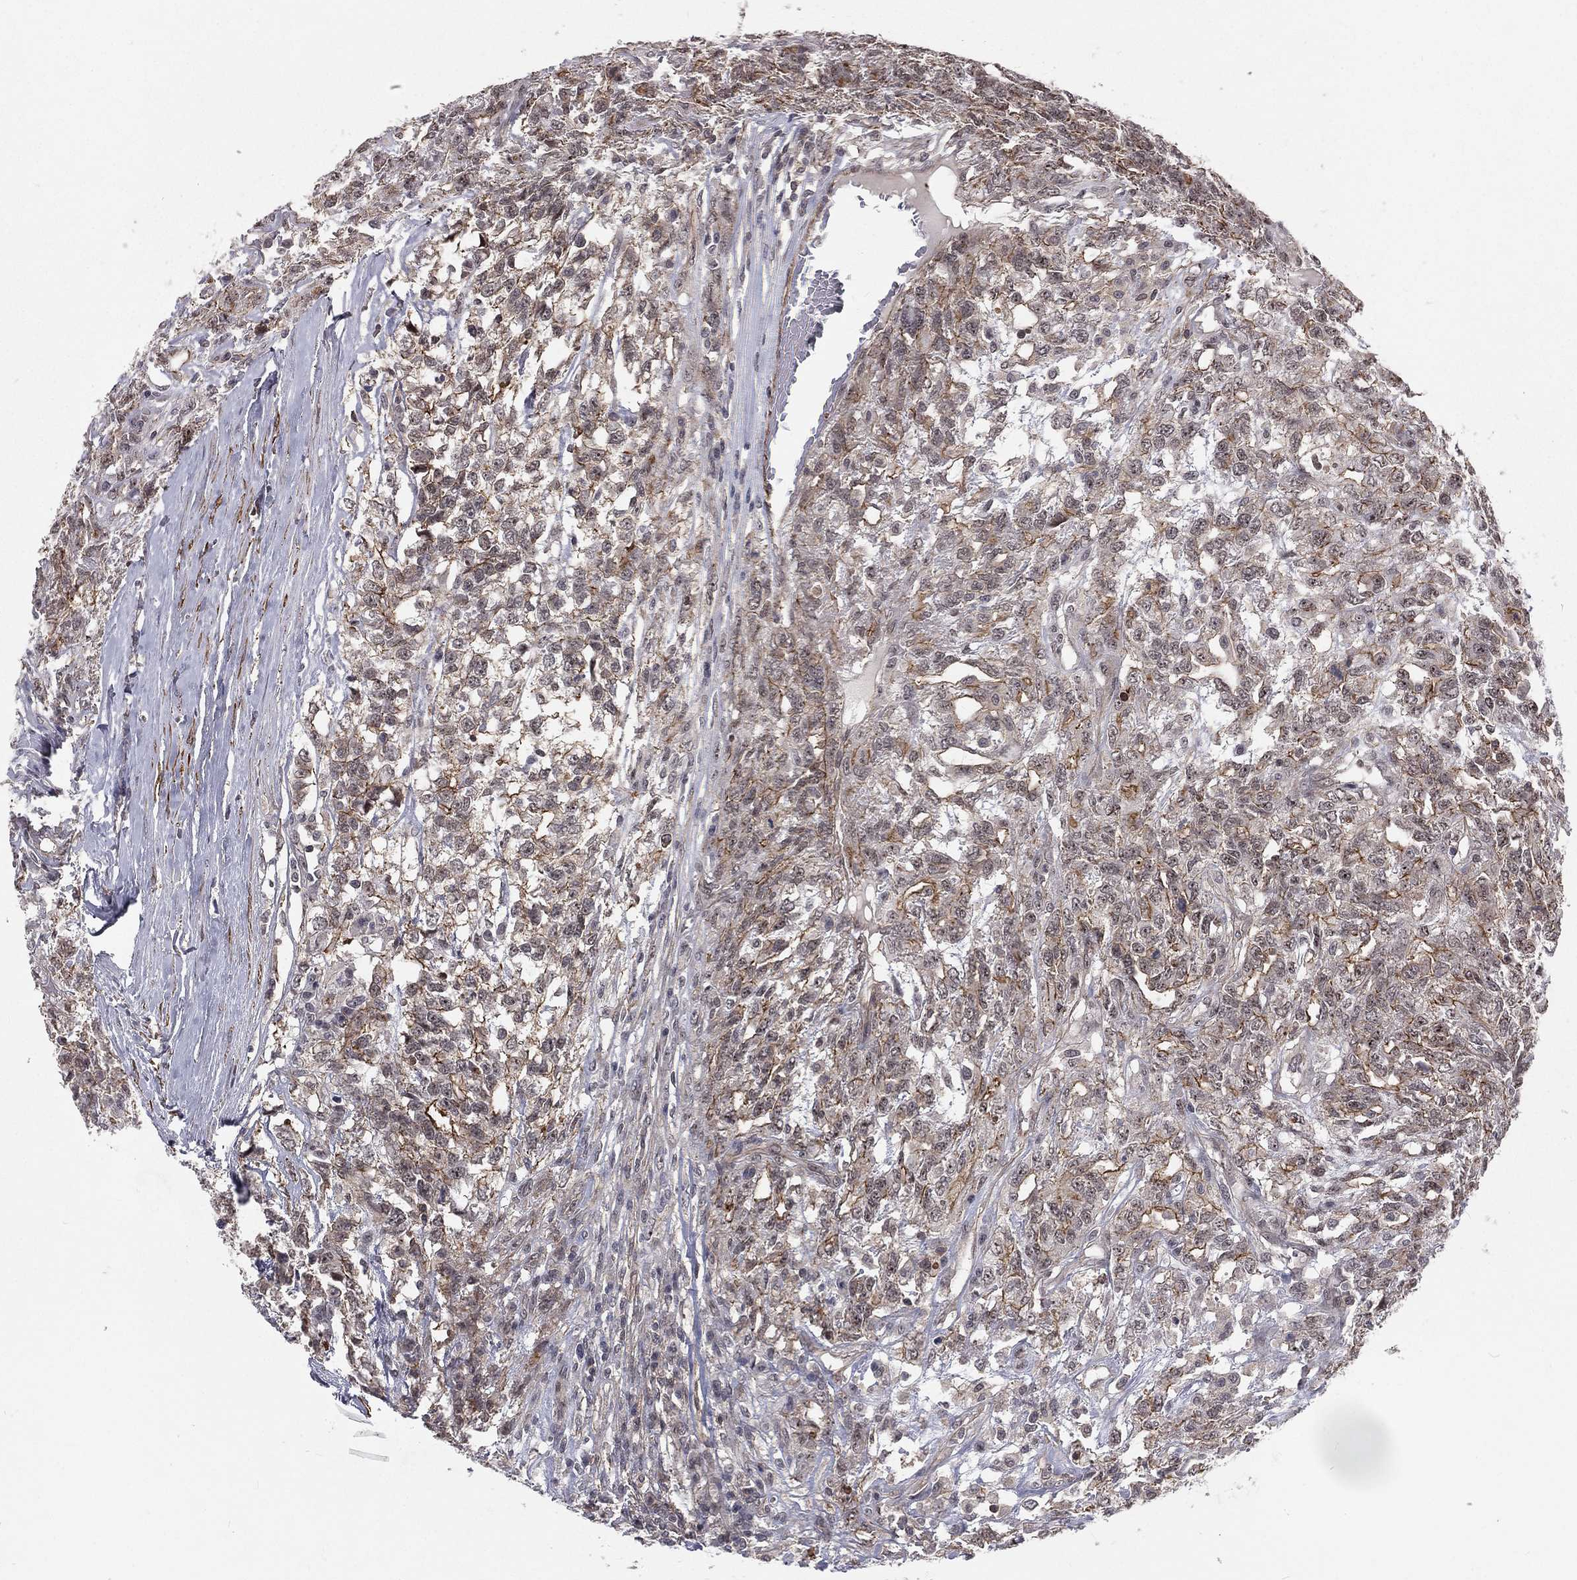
{"staining": {"intensity": "moderate", "quantity": "<25%", "location": "cytoplasmic/membranous"}, "tissue": "testis cancer", "cell_type": "Tumor cells", "image_type": "cancer", "snomed": [{"axis": "morphology", "description": "Seminoma, NOS"}, {"axis": "topography", "description": "Testis"}], "caption": "Testis cancer stained for a protein (brown) reveals moderate cytoplasmic/membranous positive positivity in approximately <25% of tumor cells.", "gene": "MORC2", "patient": {"sex": "male", "age": 52}}